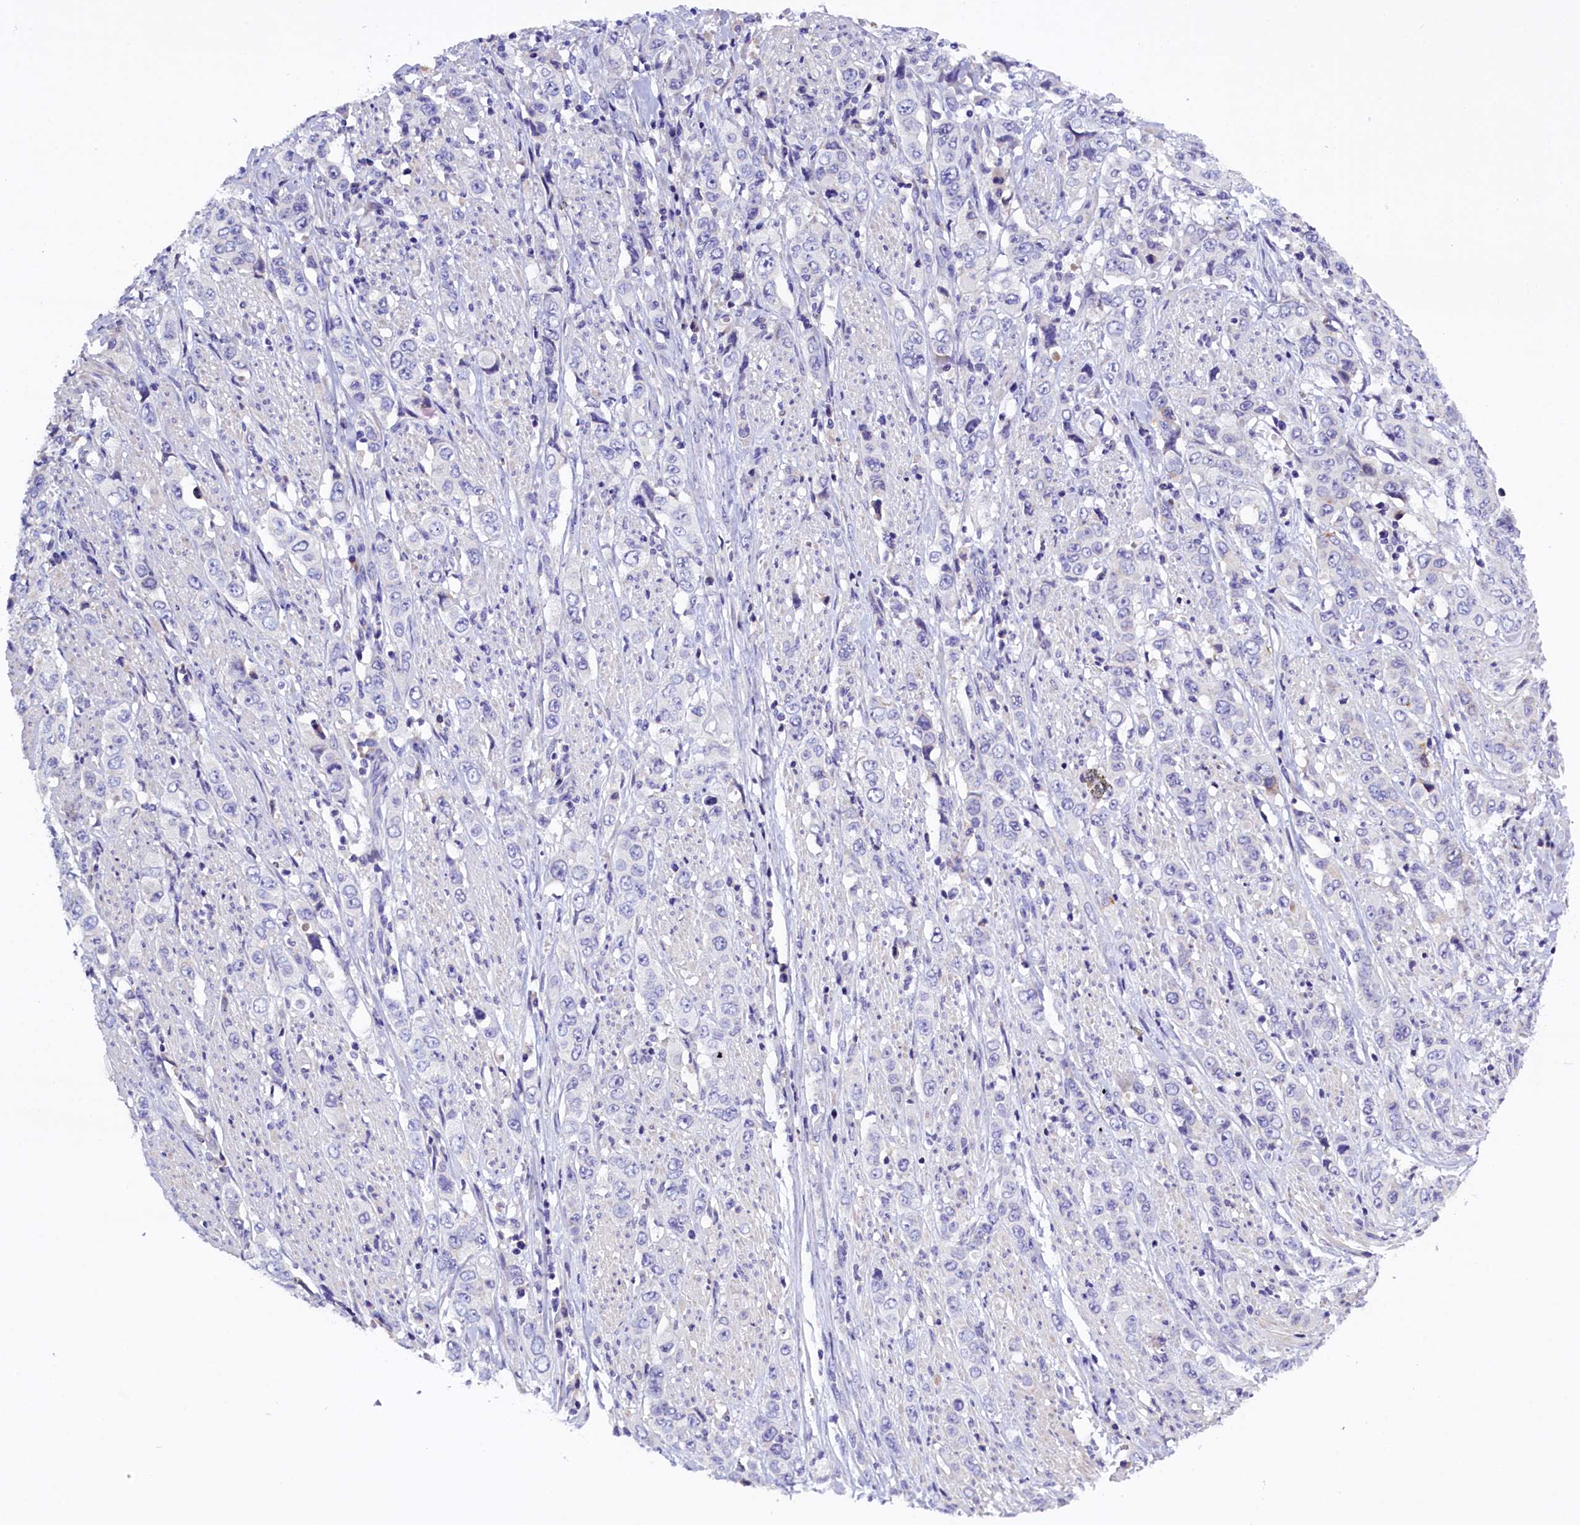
{"staining": {"intensity": "negative", "quantity": "none", "location": "none"}, "tissue": "stomach cancer", "cell_type": "Tumor cells", "image_type": "cancer", "snomed": [{"axis": "morphology", "description": "Adenocarcinoma, NOS"}, {"axis": "topography", "description": "Stomach, upper"}], "caption": "DAB immunohistochemical staining of stomach cancer (adenocarcinoma) exhibits no significant staining in tumor cells.", "gene": "RTTN", "patient": {"sex": "male", "age": 62}}